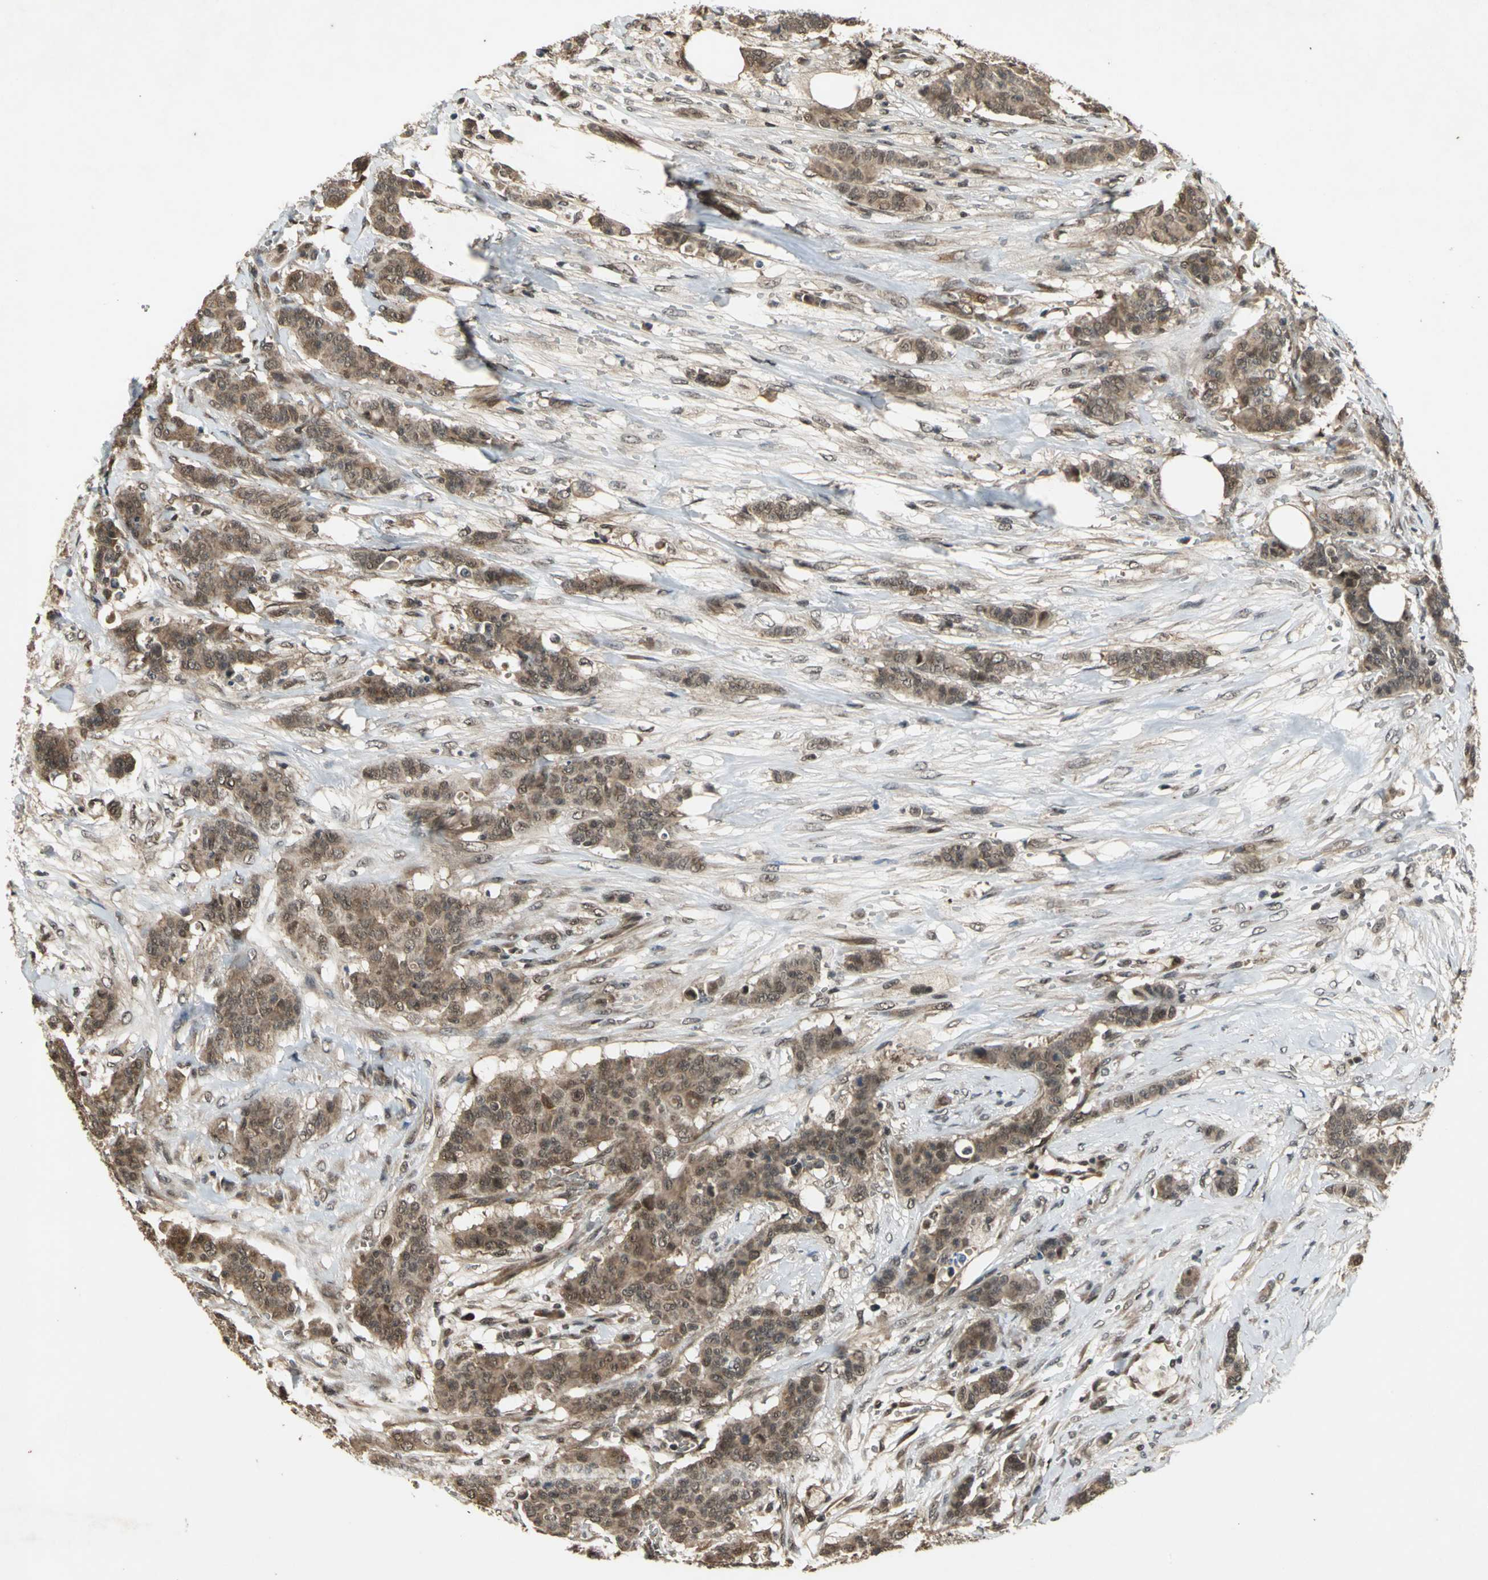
{"staining": {"intensity": "moderate", "quantity": ">75%", "location": "cytoplasmic/membranous"}, "tissue": "breast cancer", "cell_type": "Tumor cells", "image_type": "cancer", "snomed": [{"axis": "morphology", "description": "Duct carcinoma"}, {"axis": "topography", "description": "Breast"}], "caption": "Moderate cytoplasmic/membranous positivity is present in approximately >75% of tumor cells in breast infiltrating ductal carcinoma.", "gene": "NOTCH3", "patient": {"sex": "female", "age": 40}}